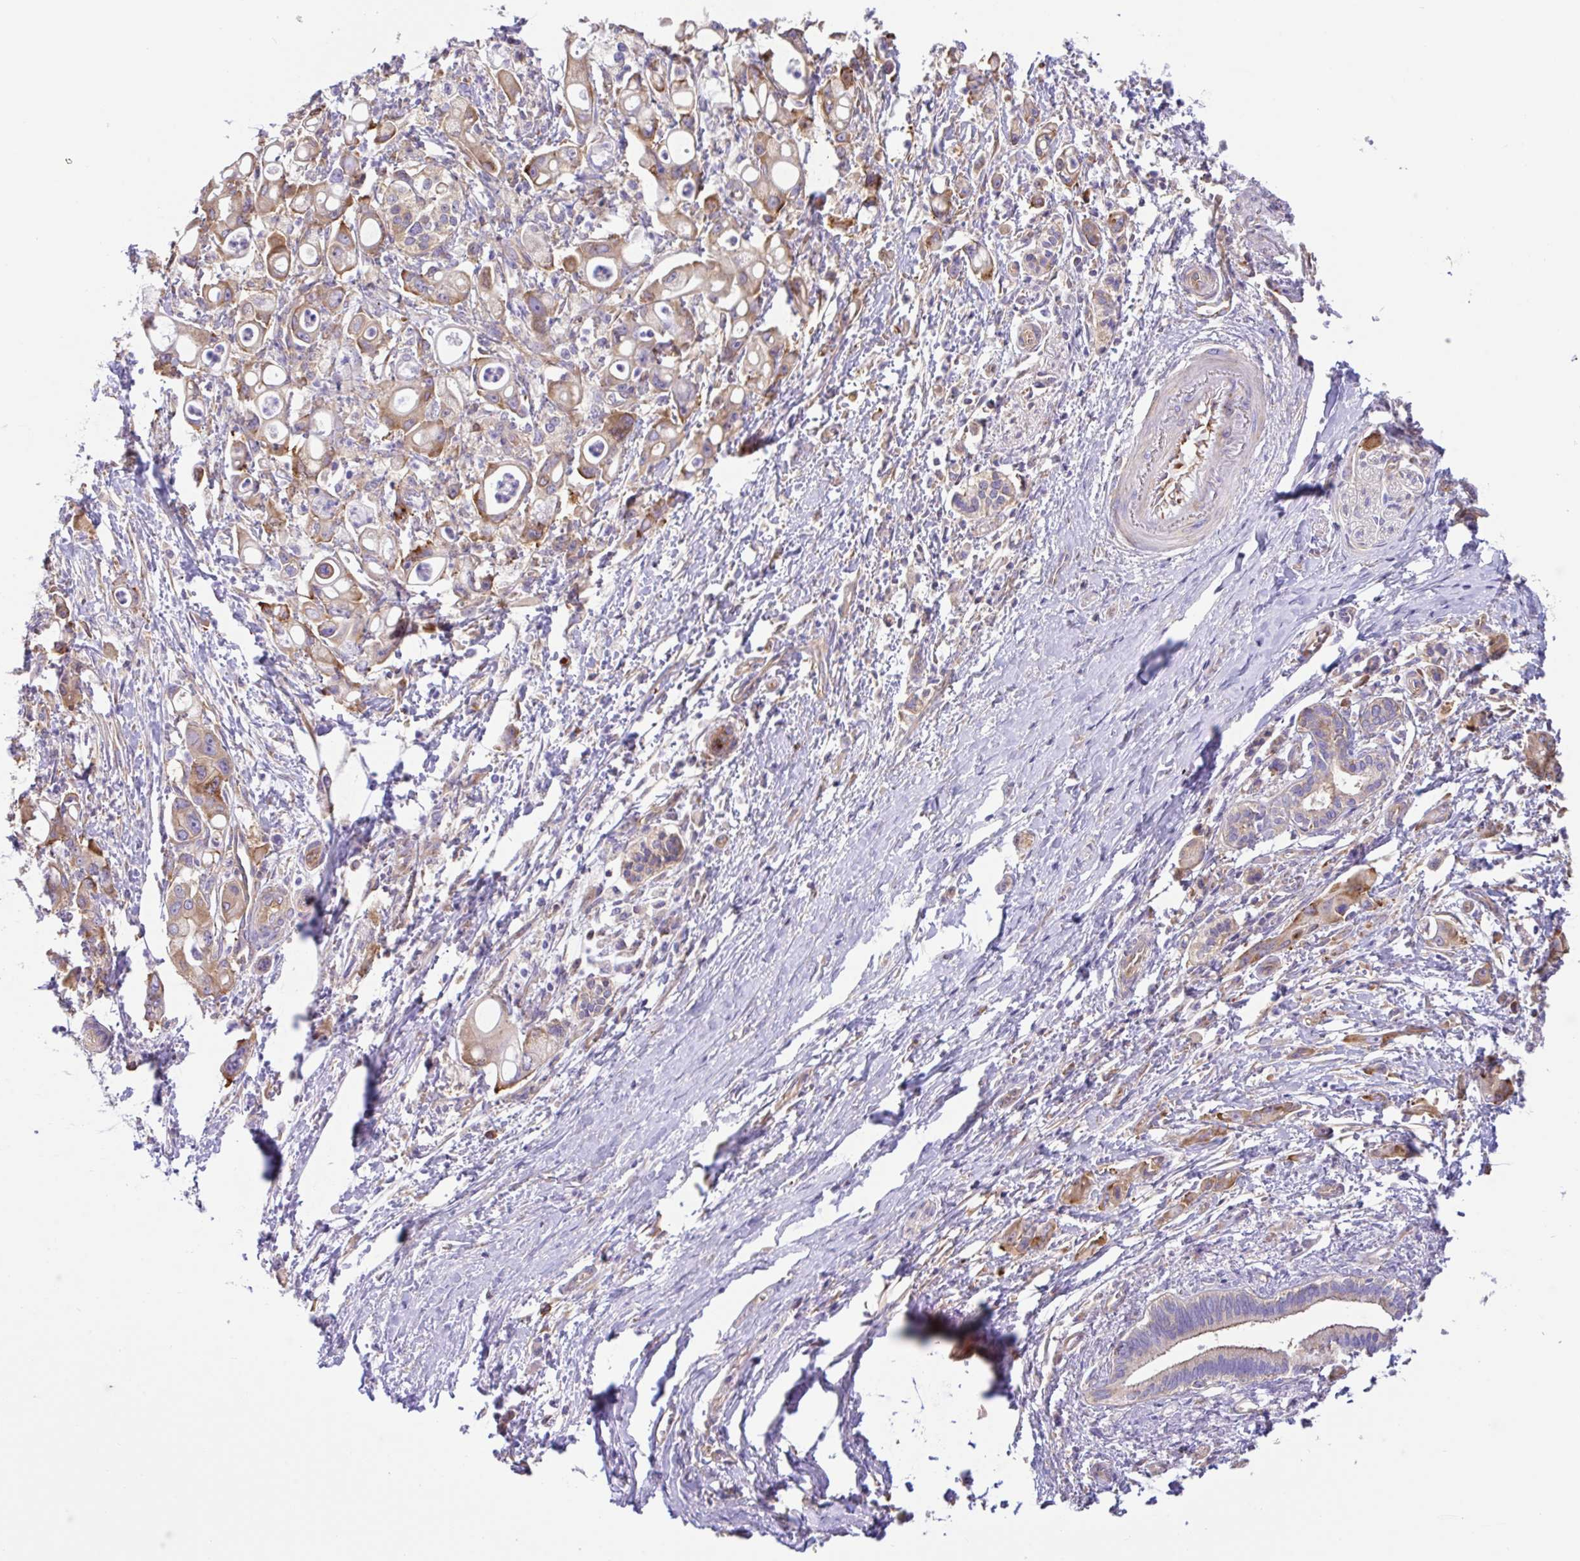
{"staining": {"intensity": "moderate", "quantity": "25%-75%", "location": "cytoplasmic/membranous"}, "tissue": "pancreatic cancer", "cell_type": "Tumor cells", "image_type": "cancer", "snomed": [{"axis": "morphology", "description": "Adenocarcinoma, NOS"}, {"axis": "topography", "description": "Pancreas"}], "caption": "Tumor cells display medium levels of moderate cytoplasmic/membranous staining in about 25%-75% of cells in adenocarcinoma (pancreatic).", "gene": "GFPT2", "patient": {"sex": "male", "age": 68}}